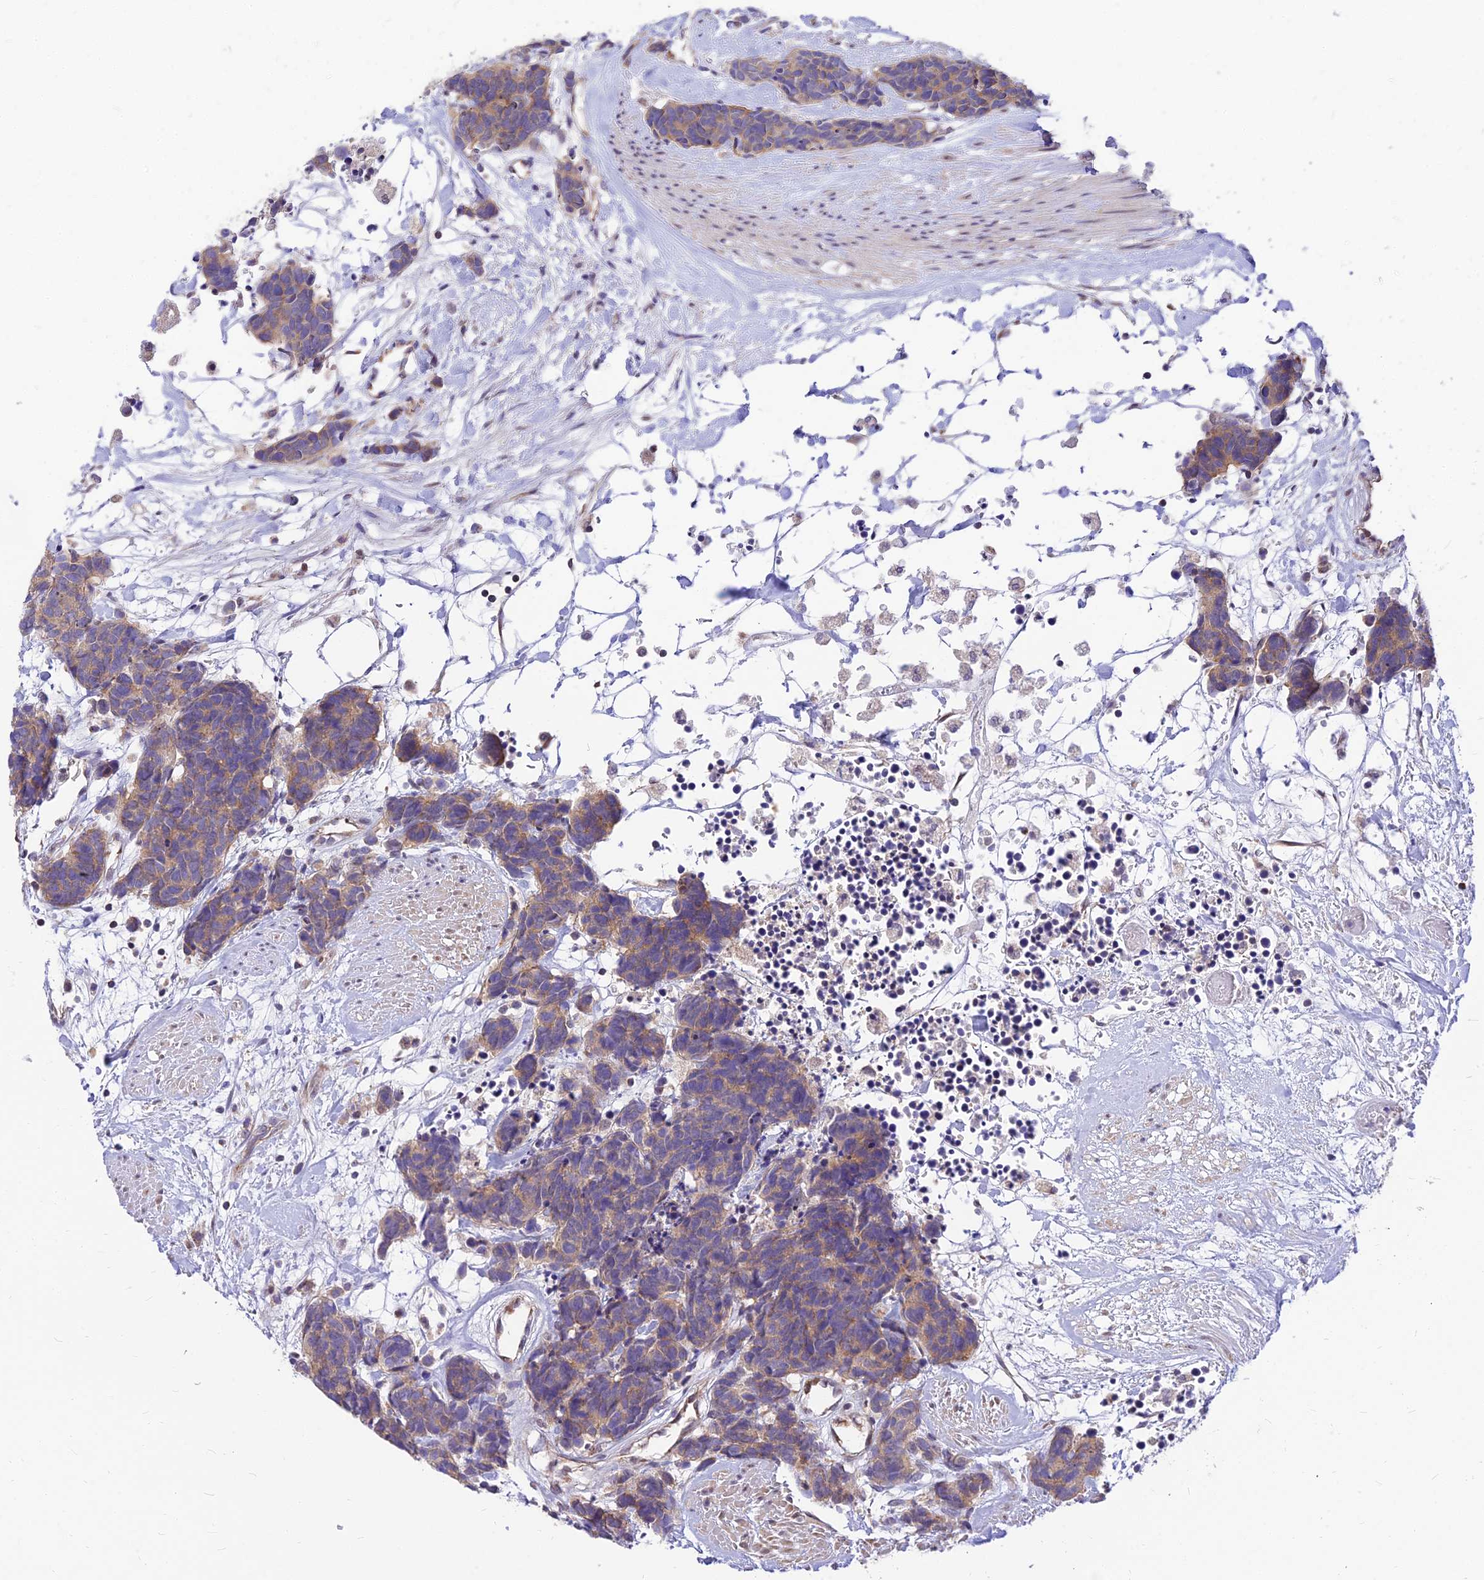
{"staining": {"intensity": "weak", "quantity": ">75%", "location": "cytoplasmic/membranous"}, "tissue": "carcinoid", "cell_type": "Tumor cells", "image_type": "cancer", "snomed": [{"axis": "morphology", "description": "Carcinoma, NOS"}, {"axis": "morphology", "description": "Carcinoid, malignant, NOS"}, {"axis": "topography", "description": "Urinary bladder"}], "caption": "The micrograph reveals immunohistochemical staining of carcinoid. There is weak cytoplasmic/membranous staining is identified in approximately >75% of tumor cells.", "gene": "C6orf132", "patient": {"sex": "male", "age": 57}}